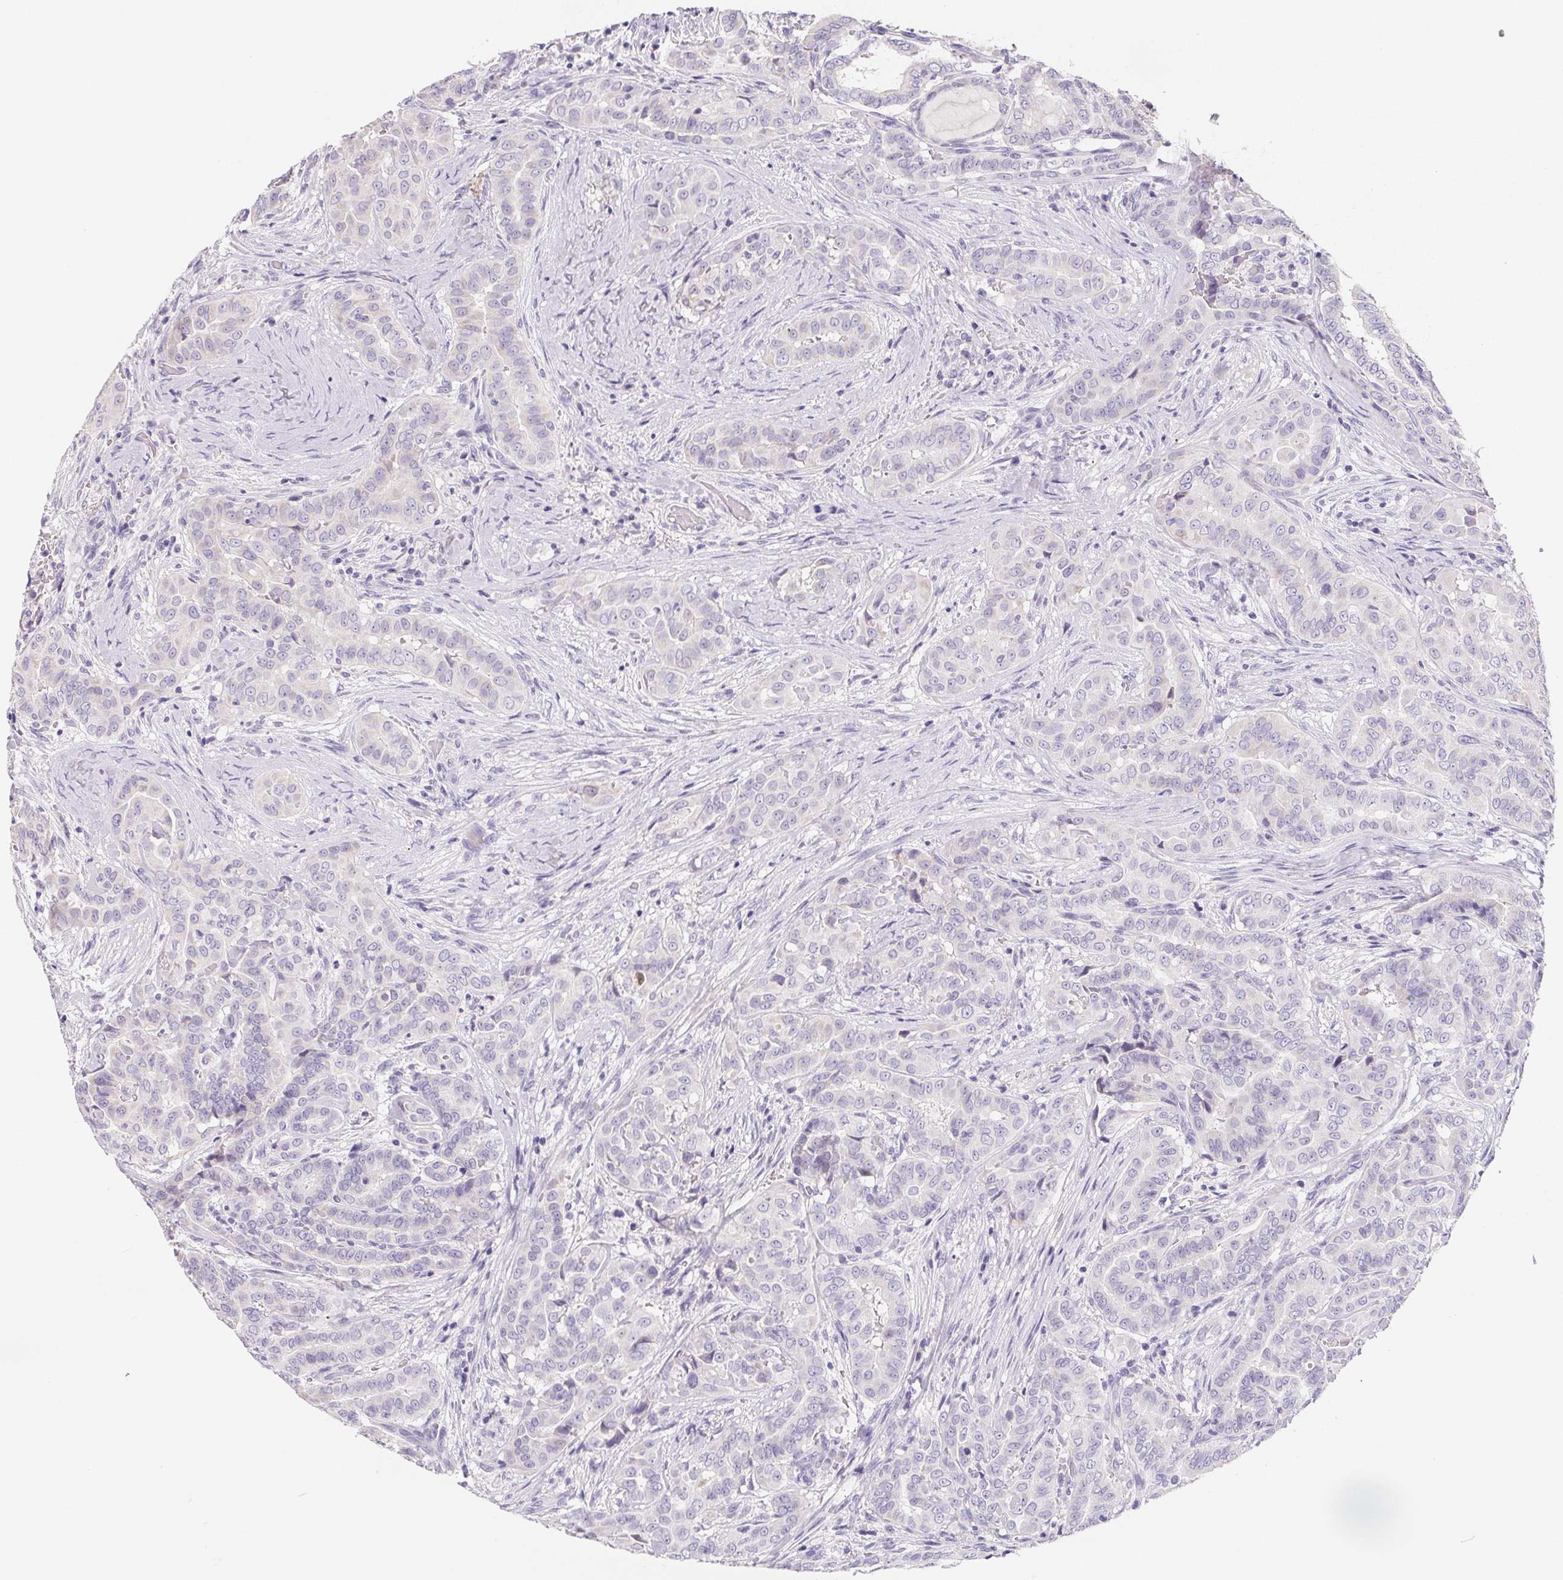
{"staining": {"intensity": "negative", "quantity": "none", "location": "none"}, "tissue": "thyroid cancer", "cell_type": "Tumor cells", "image_type": "cancer", "snomed": [{"axis": "morphology", "description": "Papillary adenocarcinoma, NOS"}, {"axis": "morphology", "description": "Papillary adenoma metastatic"}, {"axis": "topography", "description": "Thyroid gland"}], "caption": "Tumor cells show no significant protein positivity in thyroid cancer (papillary adenoma metastatic). (DAB immunohistochemistry visualized using brightfield microscopy, high magnification).", "gene": "FDX1", "patient": {"sex": "female", "age": 50}}